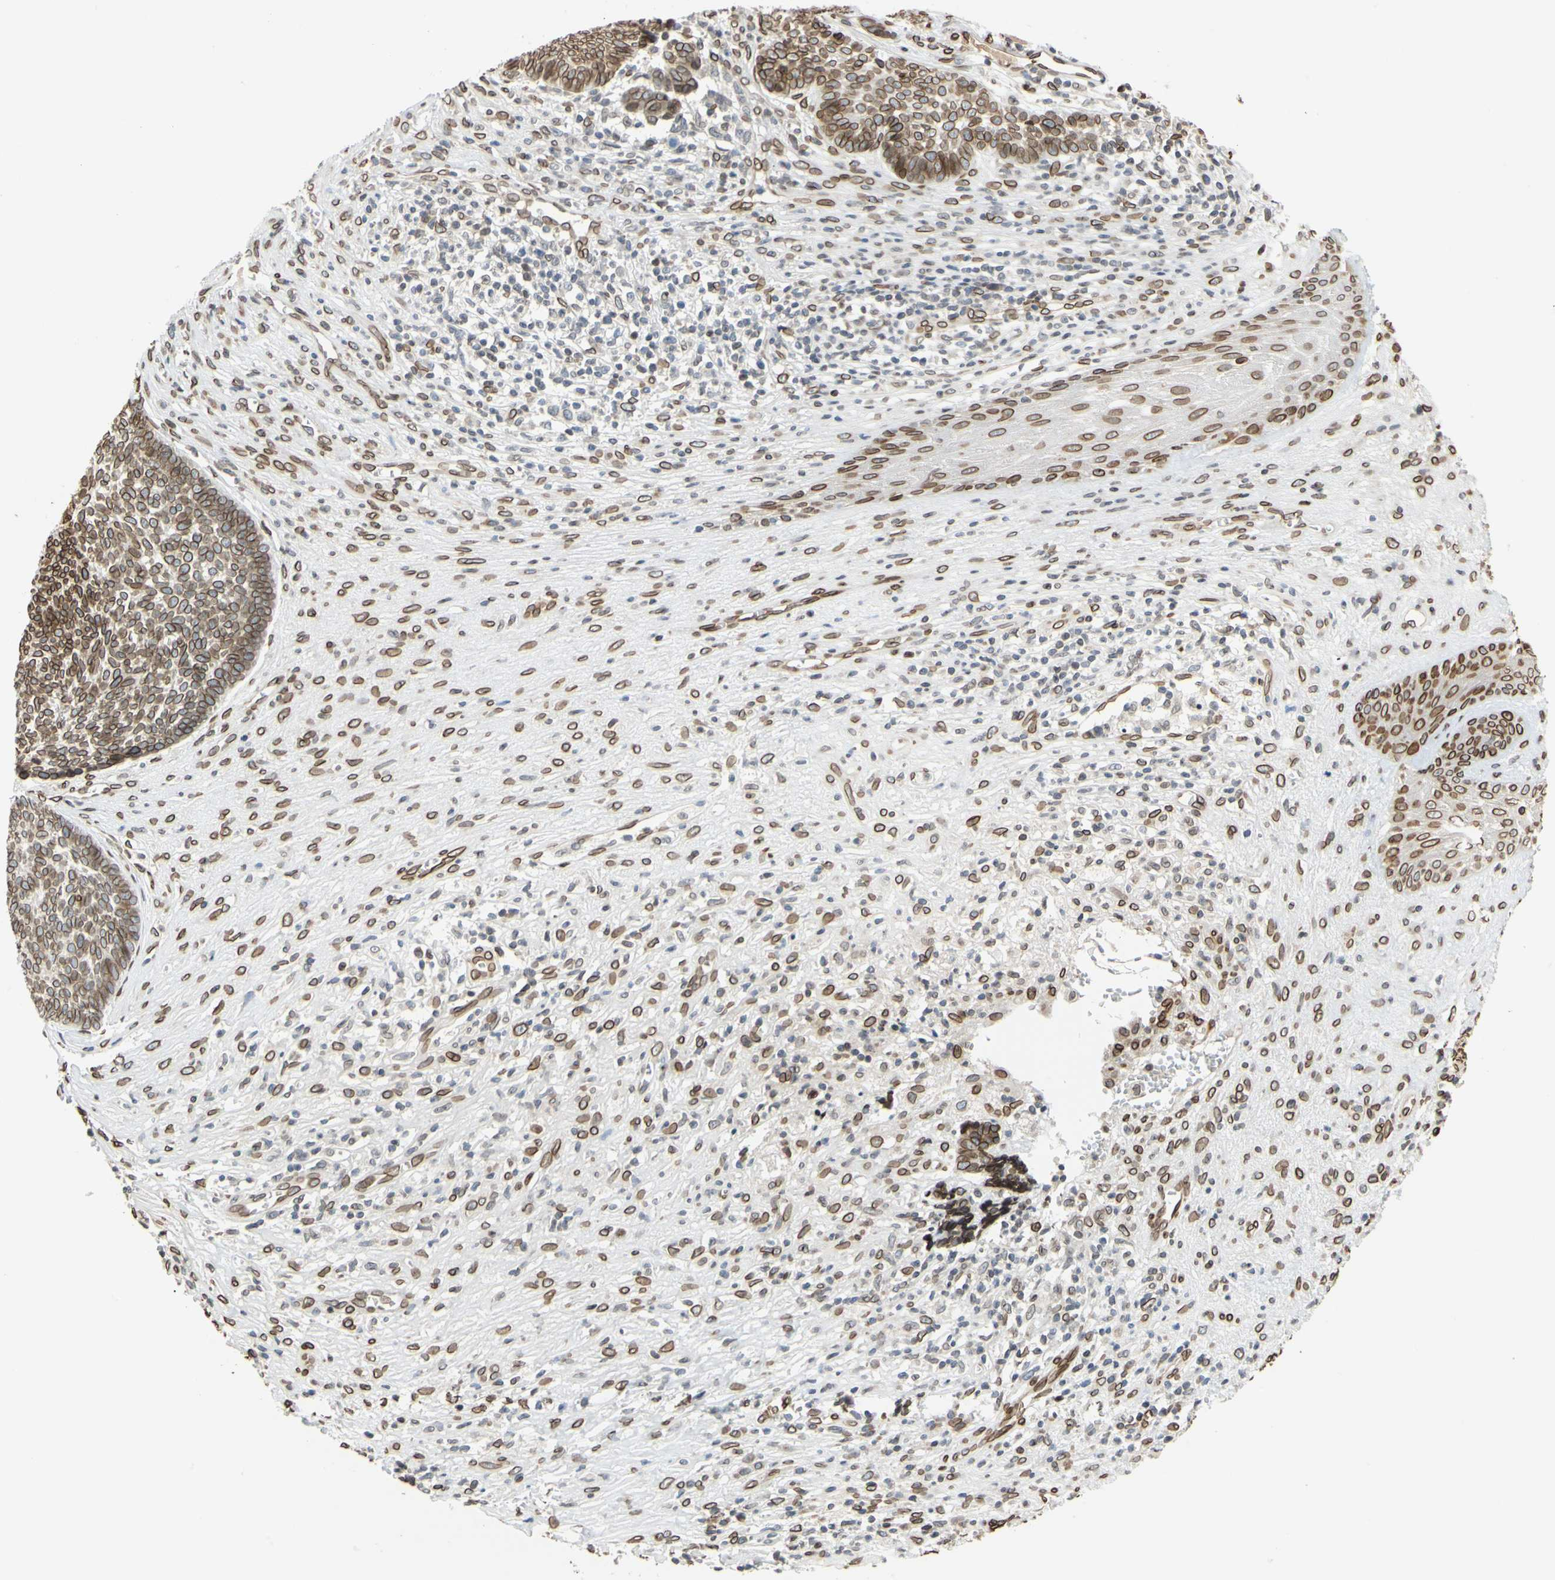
{"staining": {"intensity": "strong", "quantity": ">75%", "location": "cytoplasmic/membranous,nuclear"}, "tissue": "skin cancer", "cell_type": "Tumor cells", "image_type": "cancer", "snomed": [{"axis": "morphology", "description": "Basal cell carcinoma"}, {"axis": "topography", "description": "Skin"}], "caption": "Immunohistochemistry of human skin basal cell carcinoma demonstrates high levels of strong cytoplasmic/membranous and nuclear positivity in about >75% of tumor cells.", "gene": "SUN1", "patient": {"sex": "male", "age": 84}}